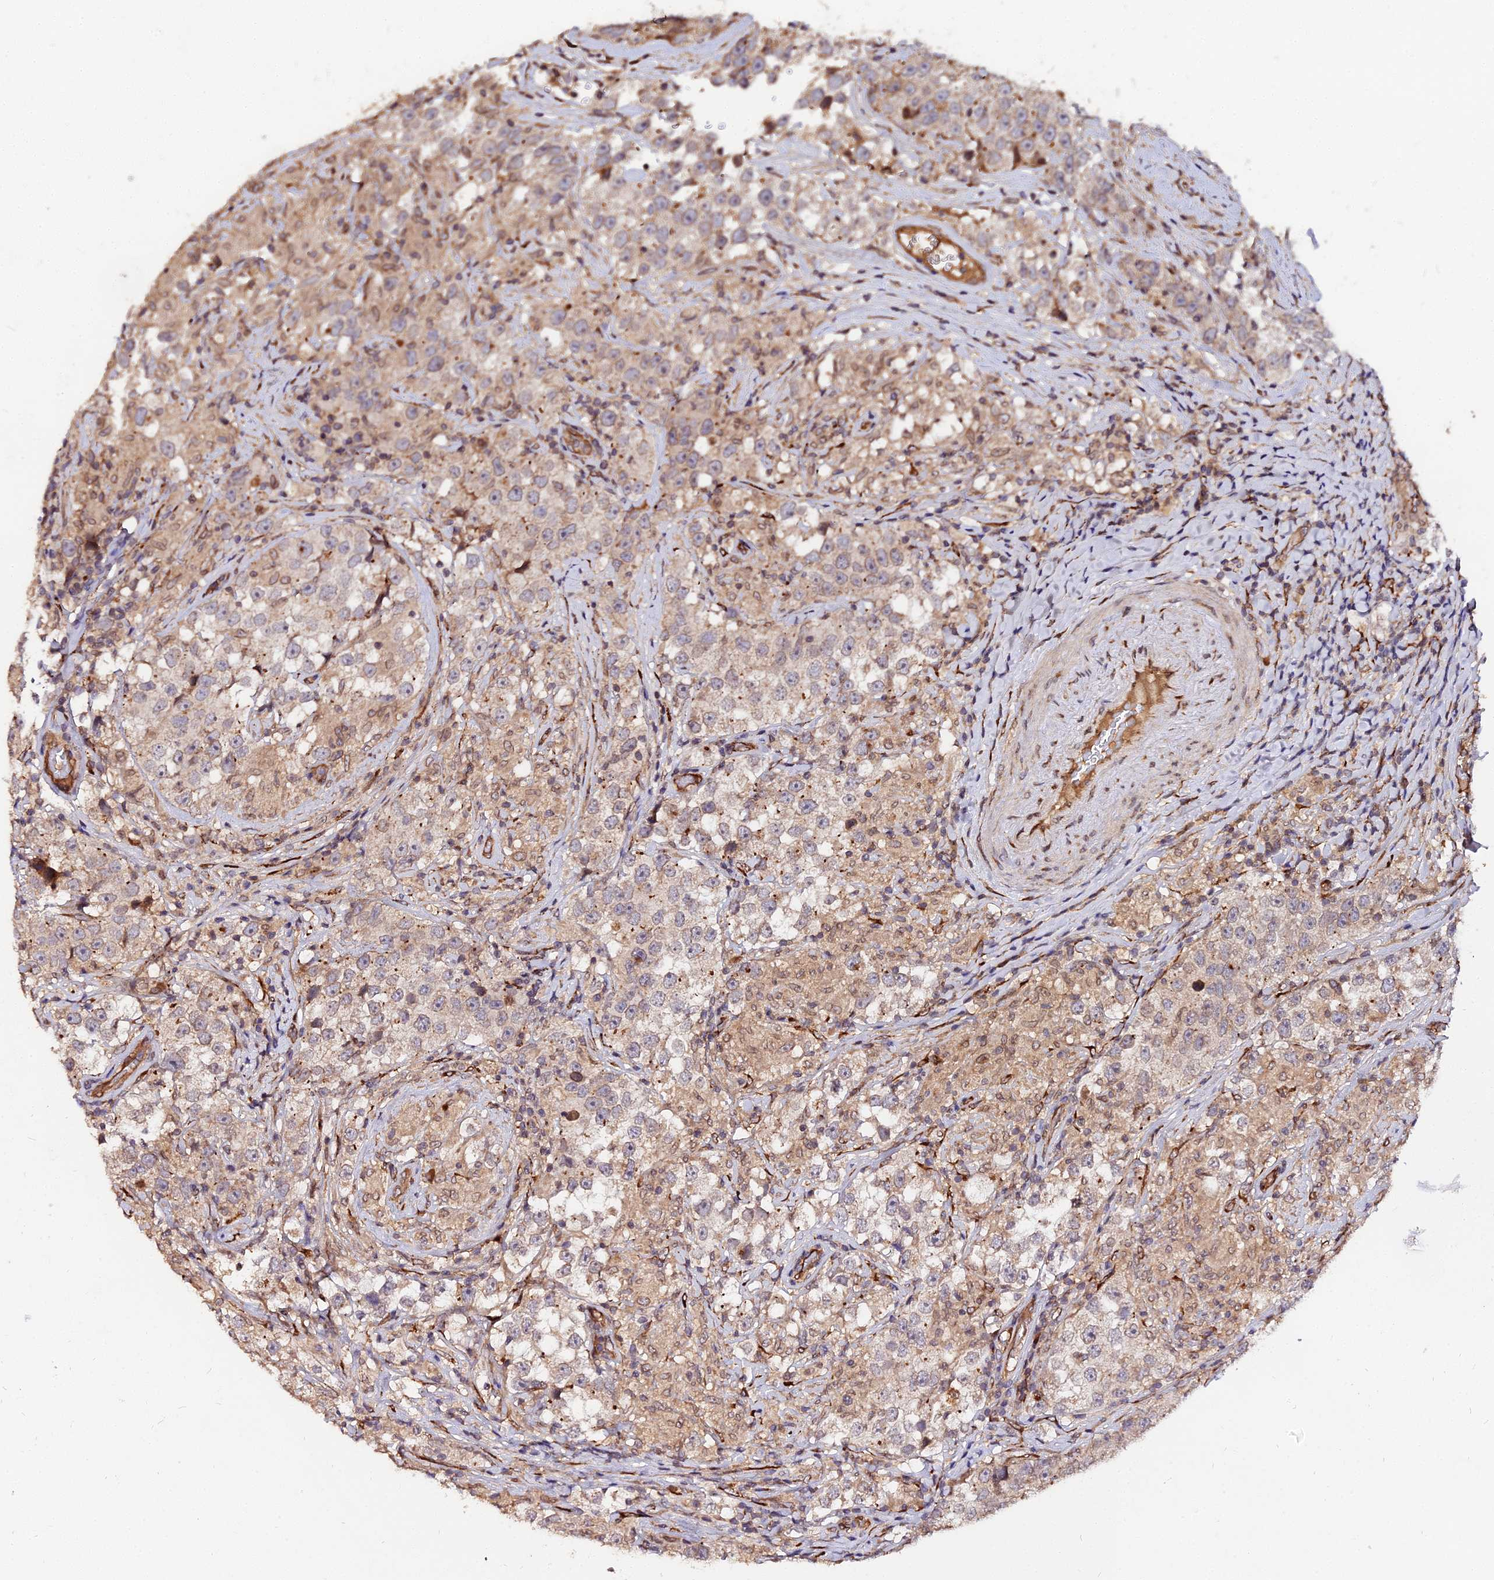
{"staining": {"intensity": "weak", "quantity": ">75%", "location": "cytoplasmic/membranous"}, "tissue": "testis cancer", "cell_type": "Tumor cells", "image_type": "cancer", "snomed": [{"axis": "morphology", "description": "Seminoma, NOS"}, {"axis": "topography", "description": "Testis"}], "caption": "Immunohistochemical staining of human testis cancer (seminoma) demonstrates low levels of weak cytoplasmic/membranous protein expression in about >75% of tumor cells.", "gene": "PDE4D", "patient": {"sex": "male", "age": 46}}